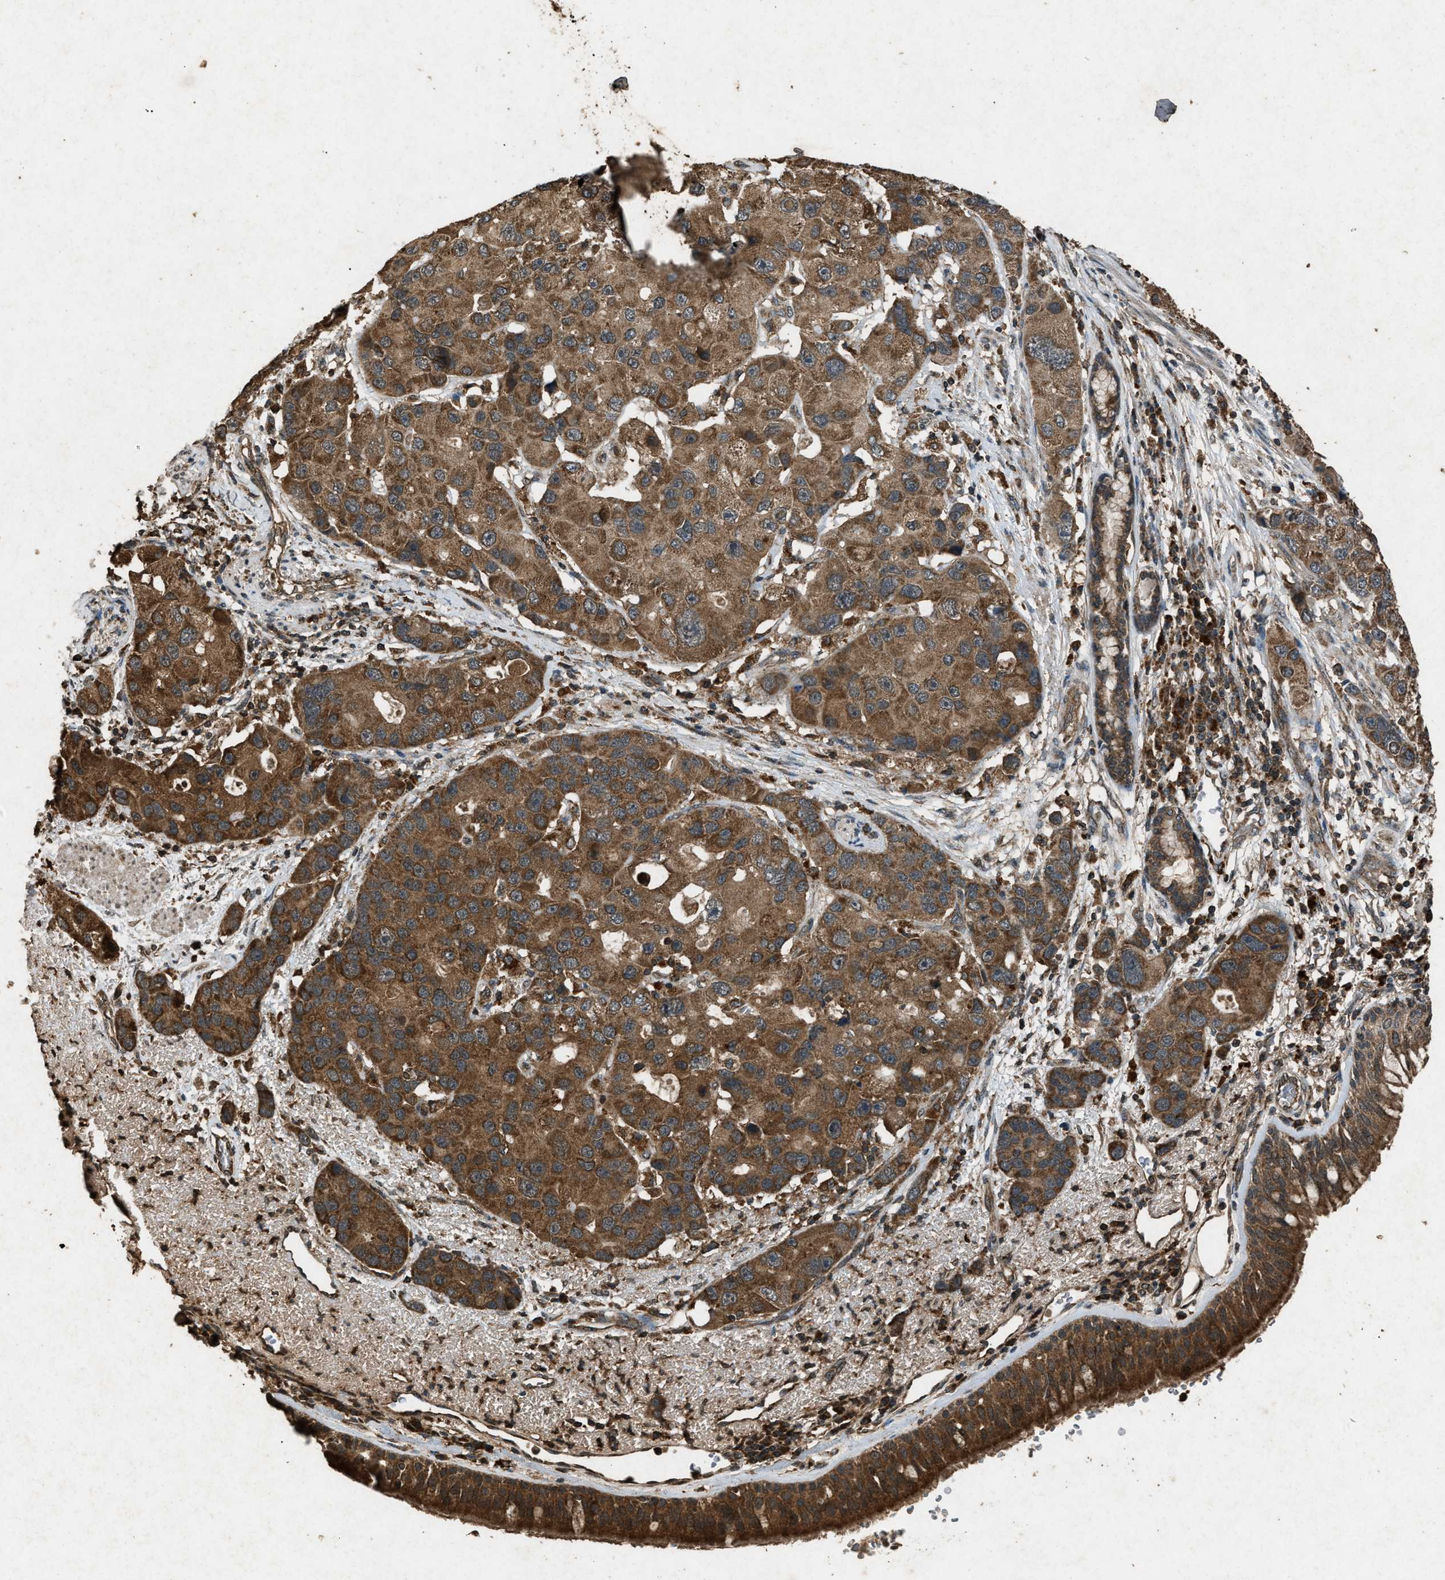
{"staining": {"intensity": "strong", "quantity": ">75%", "location": "cytoplasmic/membranous"}, "tissue": "bronchus", "cell_type": "Respiratory epithelial cells", "image_type": "normal", "snomed": [{"axis": "morphology", "description": "Normal tissue, NOS"}, {"axis": "morphology", "description": "Adenocarcinoma, NOS"}, {"axis": "morphology", "description": "Adenocarcinoma, metastatic, NOS"}, {"axis": "topography", "description": "Lymph node"}, {"axis": "topography", "description": "Bronchus"}, {"axis": "topography", "description": "Lung"}], "caption": "A photomicrograph of human bronchus stained for a protein exhibits strong cytoplasmic/membranous brown staining in respiratory epithelial cells. The protein of interest is stained brown, and the nuclei are stained in blue (DAB IHC with brightfield microscopy, high magnification).", "gene": "OAS1", "patient": {"sex": "female", "age": 54}}